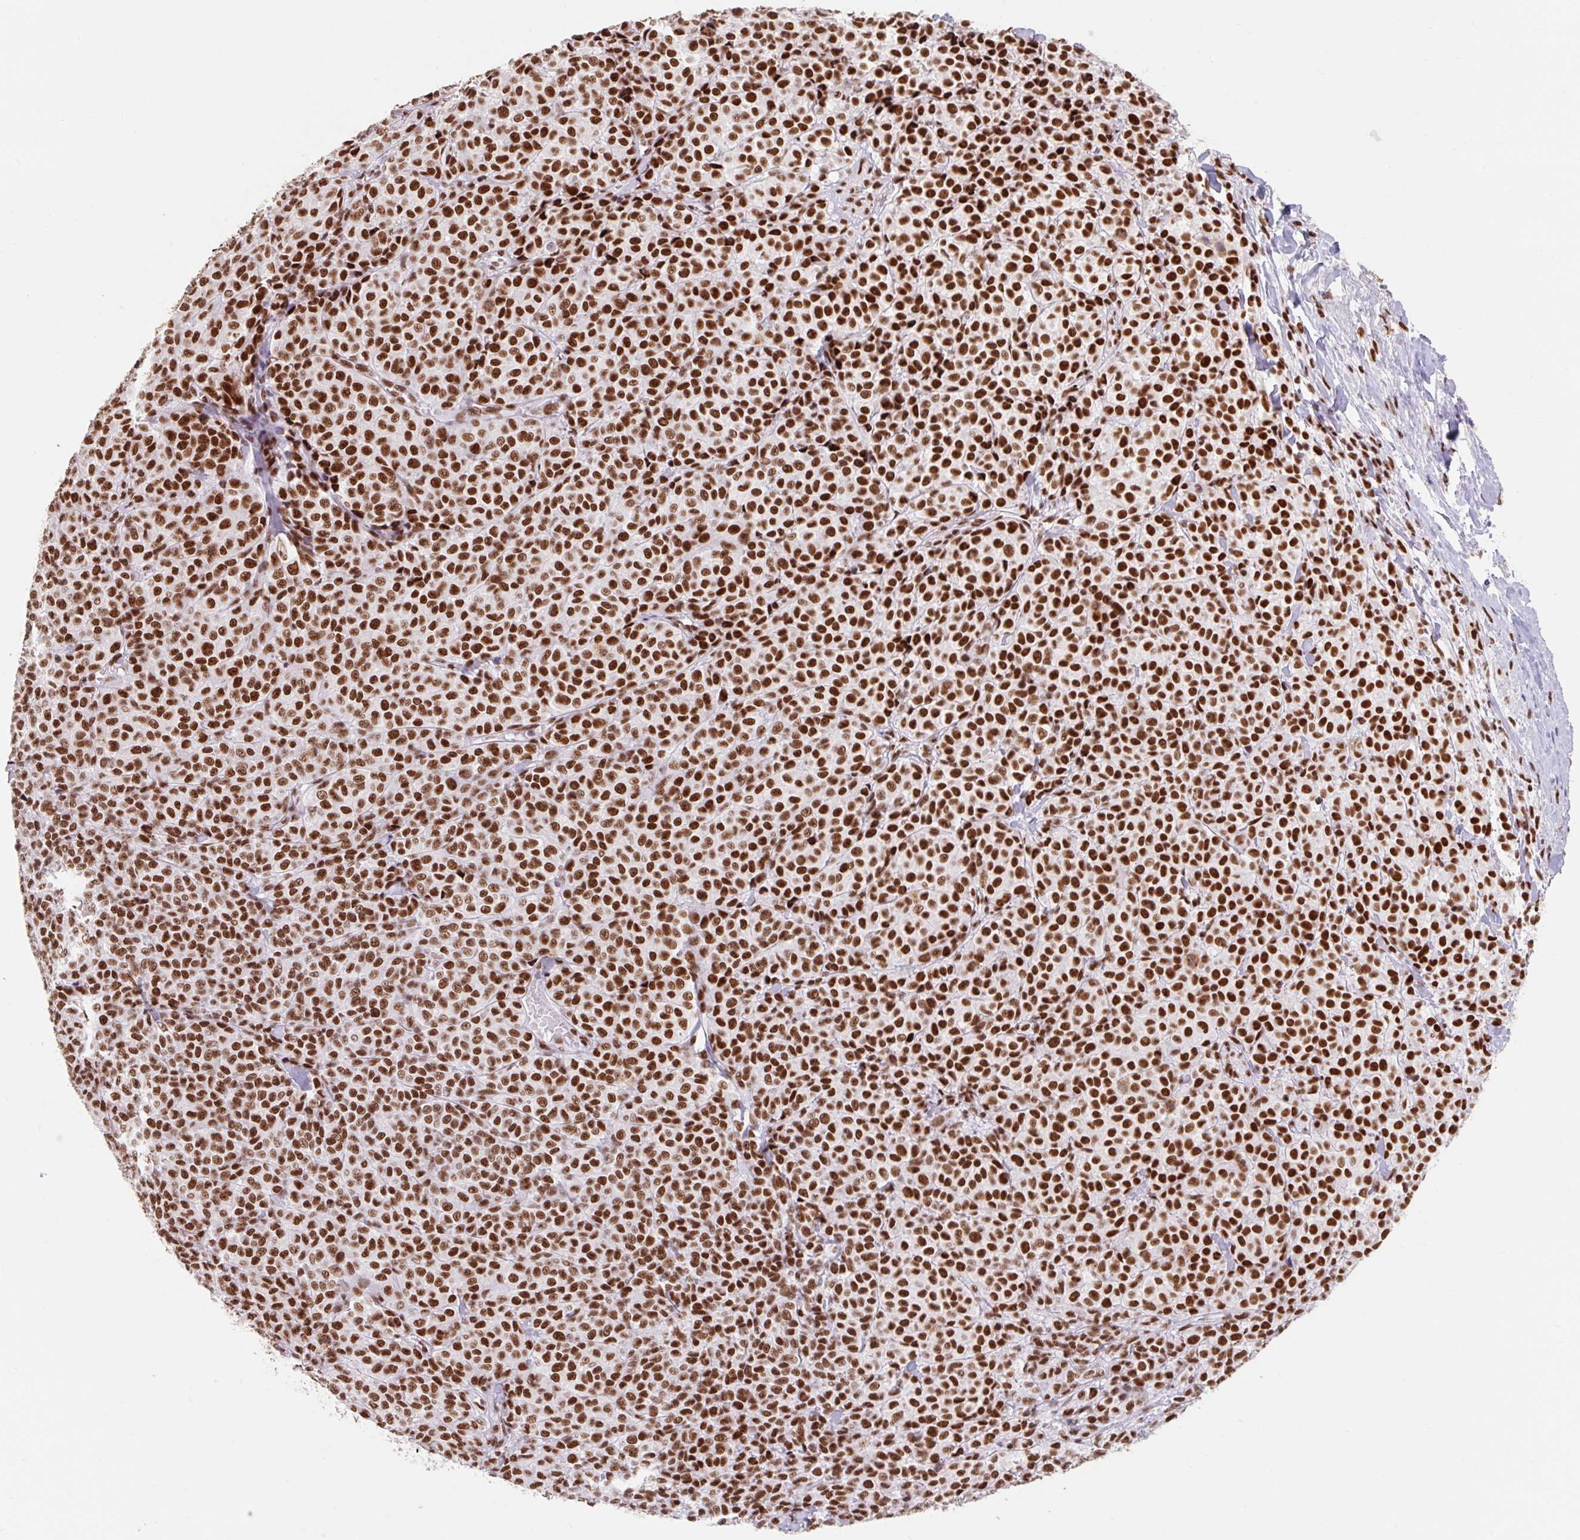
{"staining": {"intensity": "strong", "quantity": ">75%", "location": "nuclear"}, "tissue": "melanoma", "cell_type": "Tumor cells", "image_type": "cancer", "snomed": [{"axis": "morphology", "description": "Normal tissue, NOS"}, {"axis": "morphology", "description": "Malignant melanoma, NOS"}, {"axis": "topography", "description": "Skin"}], "caption": "Protein staining demonstrates strong nuclear expression in about >75% of tumor cells in melanoma. The staining is performed using DAB brown chromogen to label protein expression. The nuclei are counter-stained blue using hematoxylin.", "gene": "SRSF10", "patient": {"sex": "female", "age": 34}}